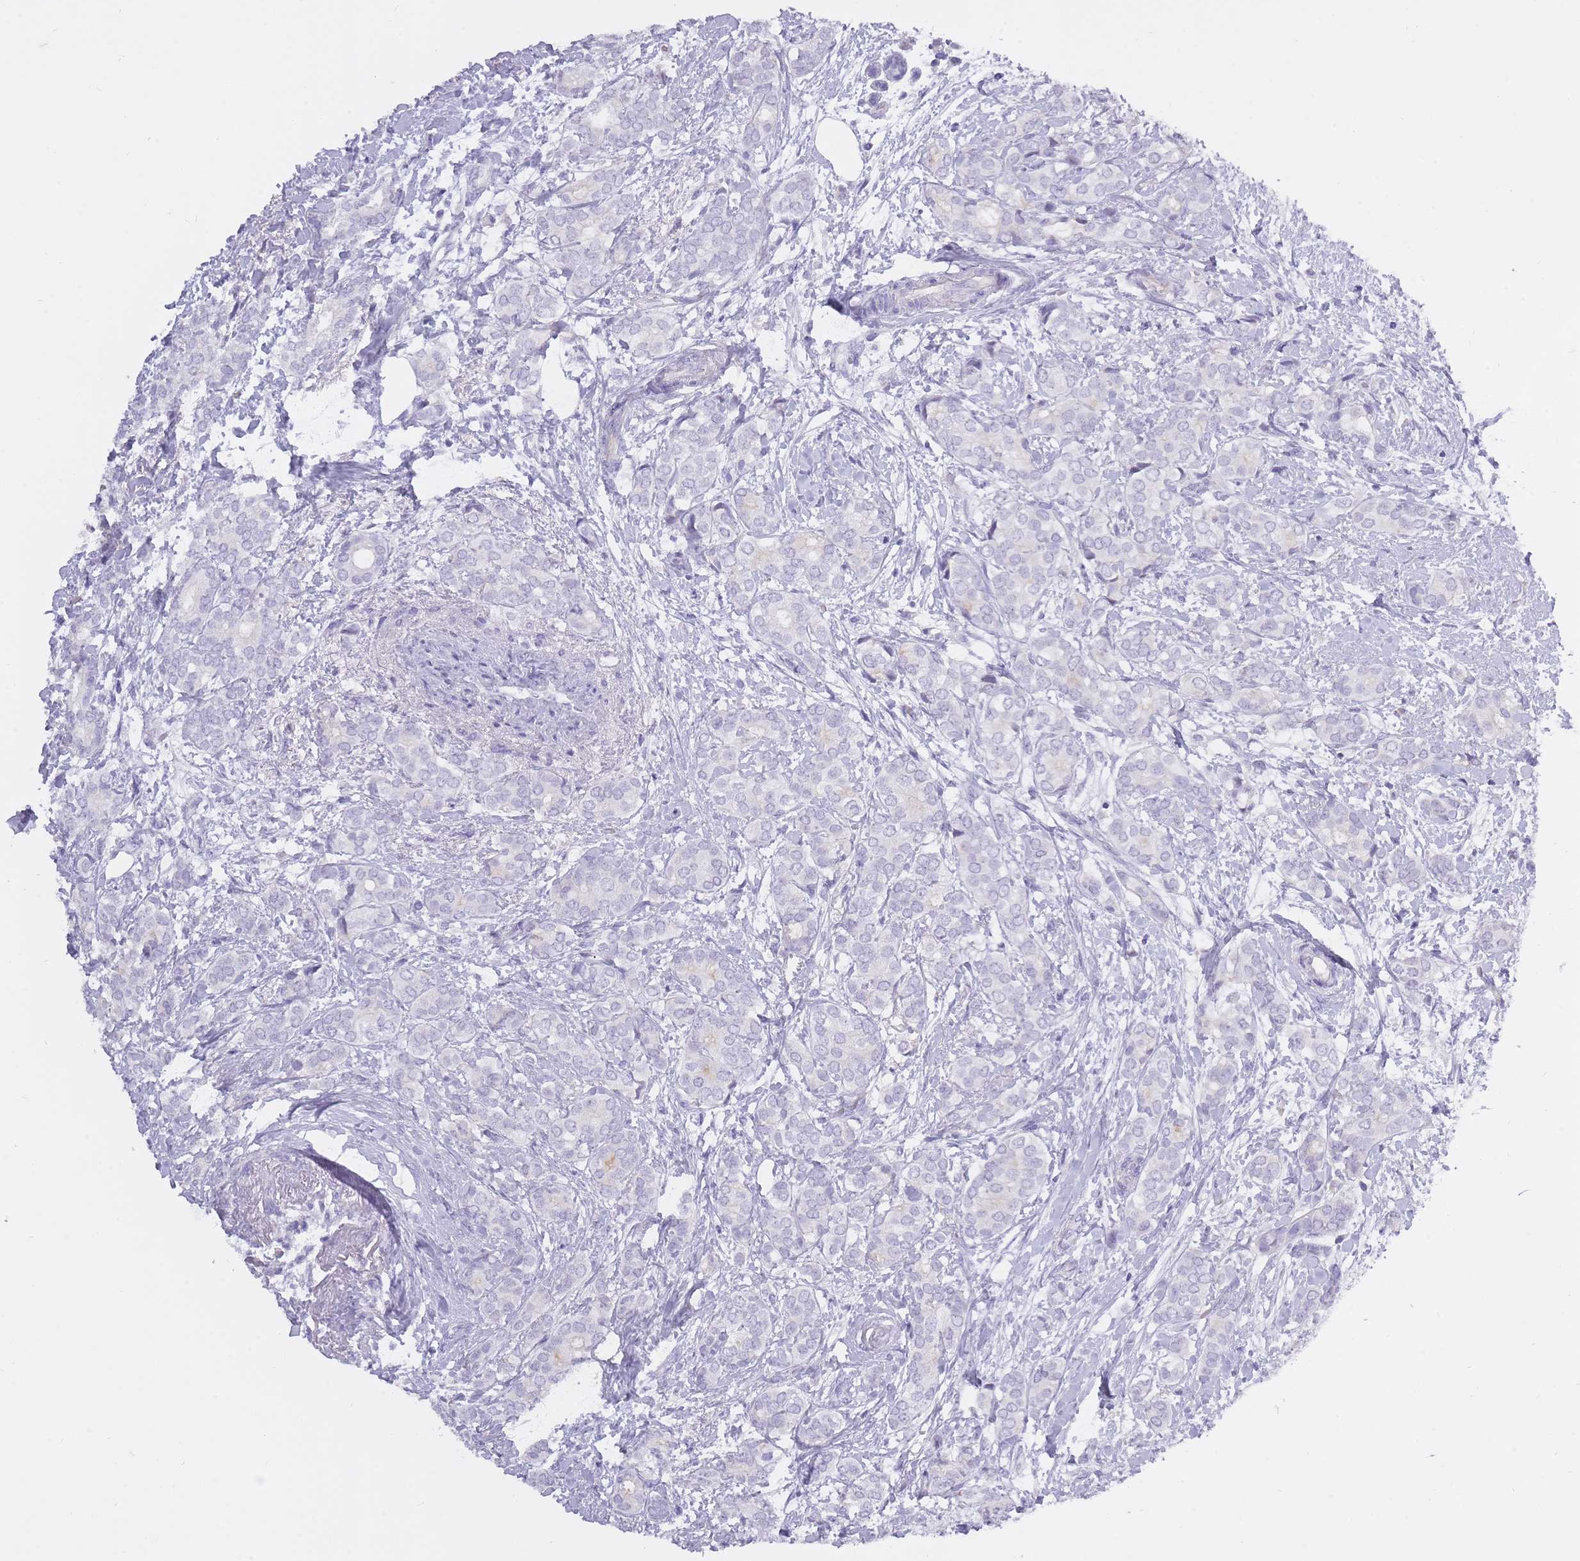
{"staining": {"intensity": "negative", "quantity": "none", "location": "none"}, "tissue": "breast cancer", "cell_type": "Tumor cells", "image_type": "cancer", "snomed": [{"axis": "morphology", "description": "Duct carcinoma"}, {"axis": "topography", "description": "Breast"}], "caption": "The micrograph displays no staining of tumor cells in breast cancer.", "gene": "BDKRB2", "patient": {"sex": "female", "age": 73}}